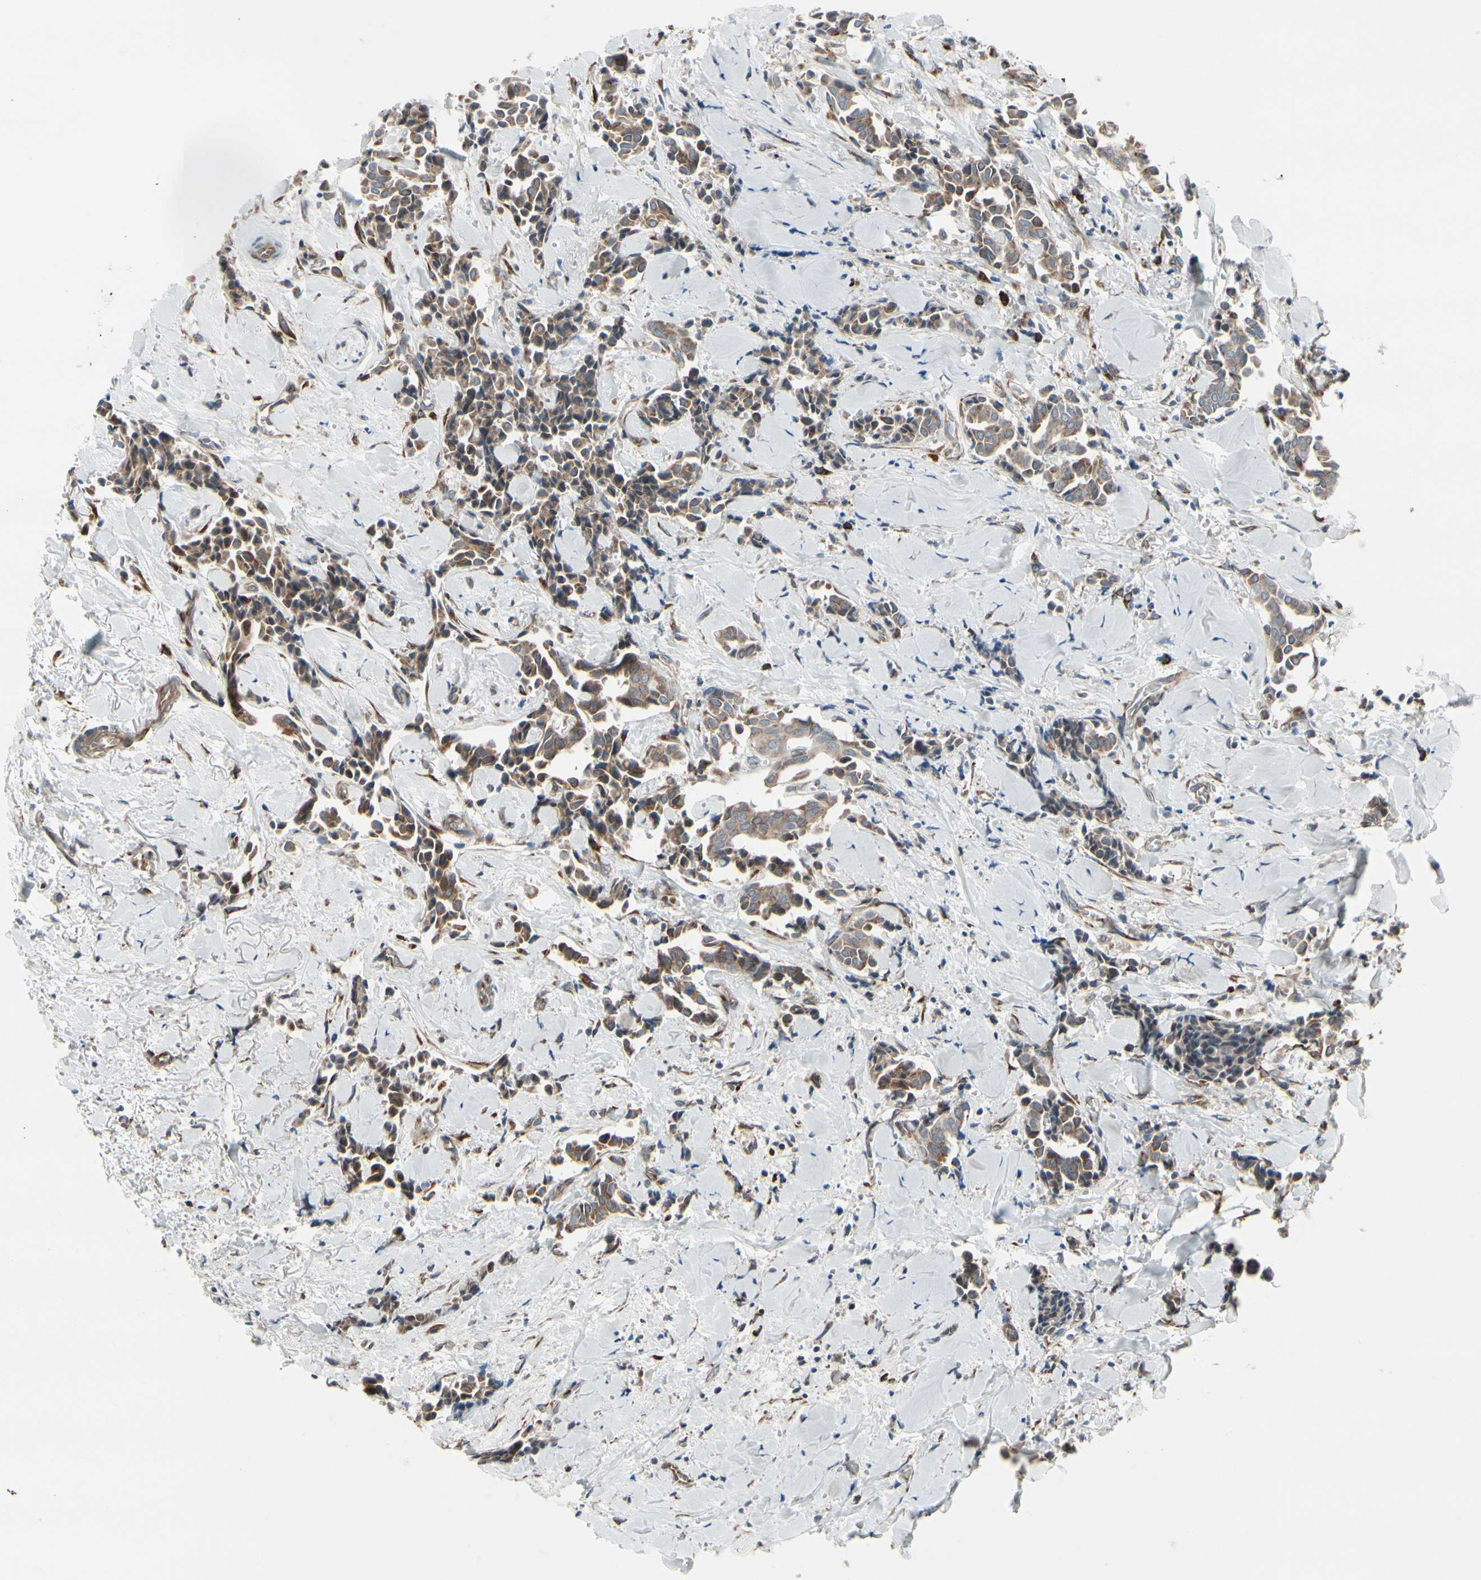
{"staining": {"intensity": "moderate", "quantity": ">75%", "location": "cytoplasmic/membranous"}, "tissue": "head and neck cancer", "cell_type": "Tumor cells", "image_type": "cancer", "snomed": [{"axis": "morphology", "description": "Adenocarcinoma, NOS"}, {"axis": "topography", "description": "Salivary gland"}, {"axis": "topography", "description": "Head-Neck"}], "caption": "Human head and neck cancer (adenocarcinoma) stained with a protein marker exhibits moderate staining in tumor cells.", "gene": "FNDC3A", "patient": {"sex": "female", "age": 59}}